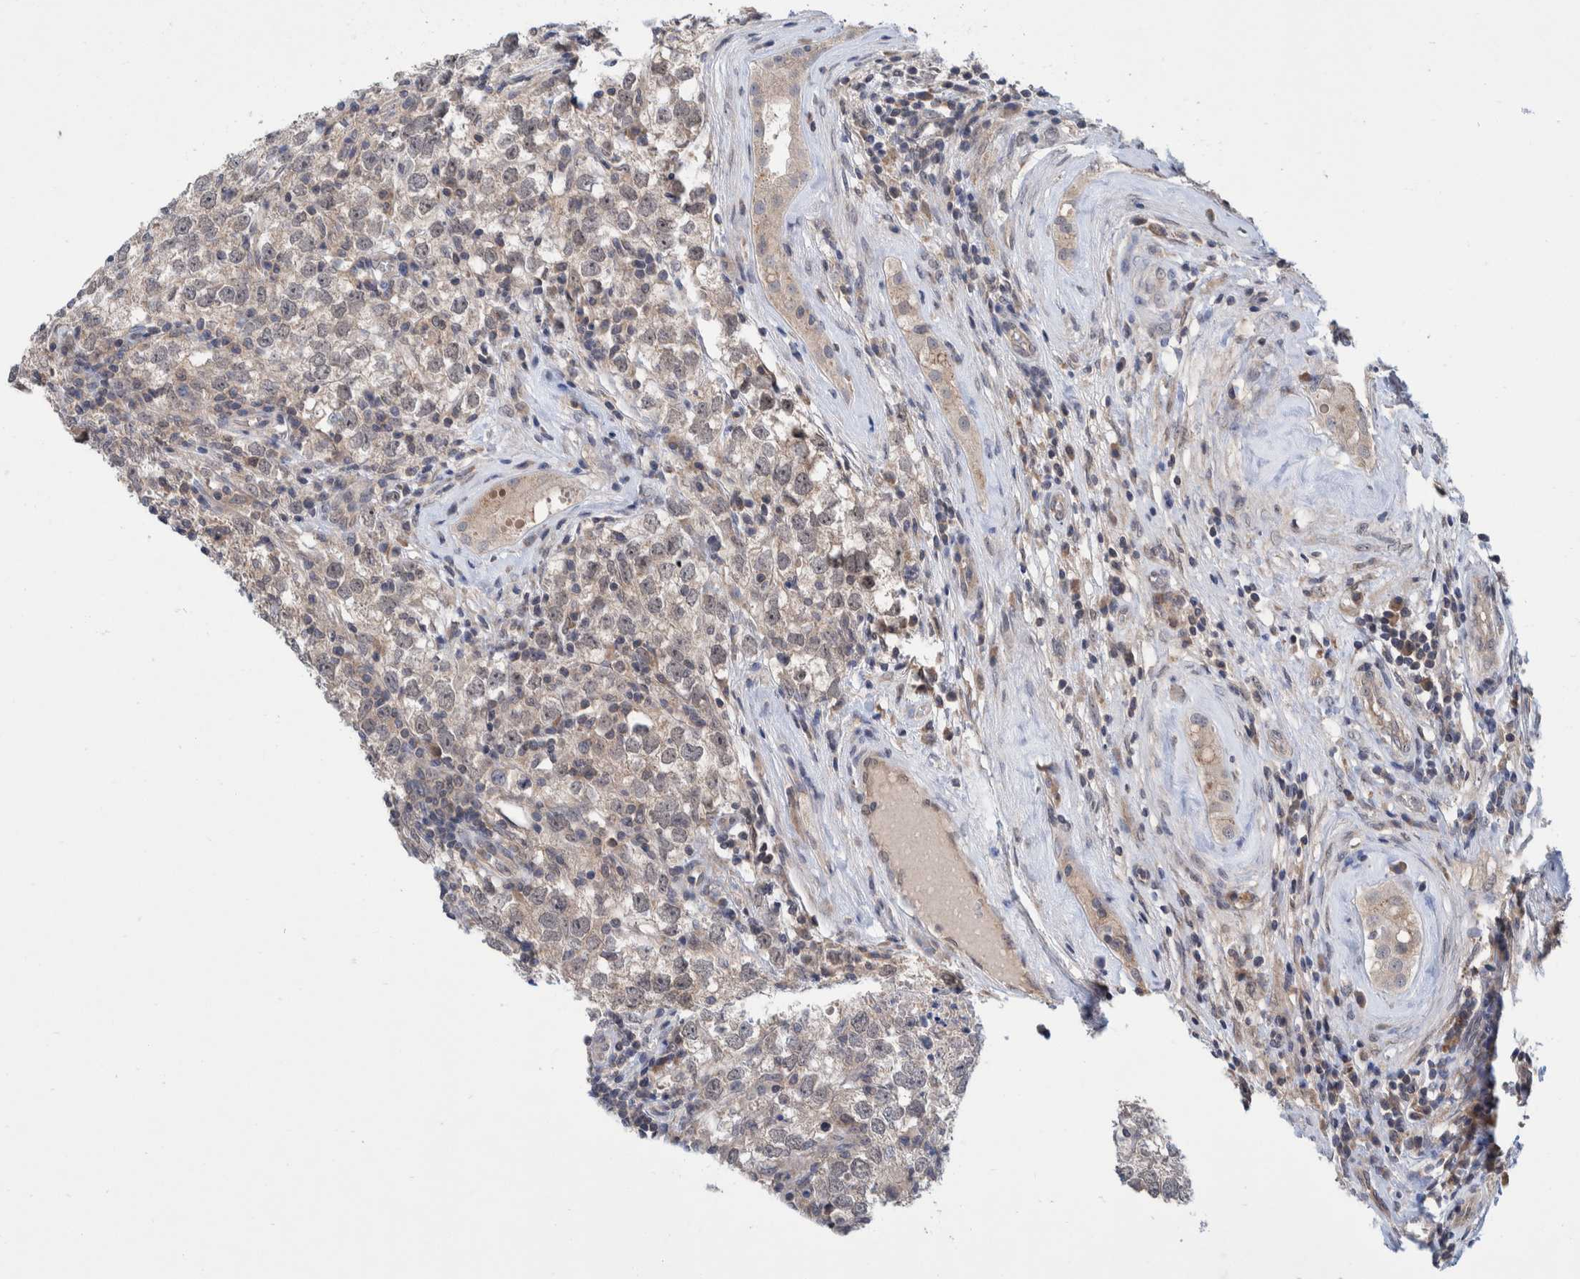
{"staining": {"intensity": "weak", "quantity": ">75%", "location": "cytoplasmic/membranous,nuclear"}, "tissue": "testis cancer", "cell_type": "Tumor cells", "image_type": "cancer", "snomed": [{"axis": "morphology", "description": "Seminoma, NOS"}, {"axis": "morphology", "description": "Carcinoma, Embryonal, NOS"}, {"axis": "topography", "description": "Testis"}], "caption": "A brown stain shows weak cytoplasmic/membranous and nuclear expression of a protein in human testis embryonal carcinoma tumor cells.", "gene": "PLPBP", "patient": {"sex": "male", "age": 28}}